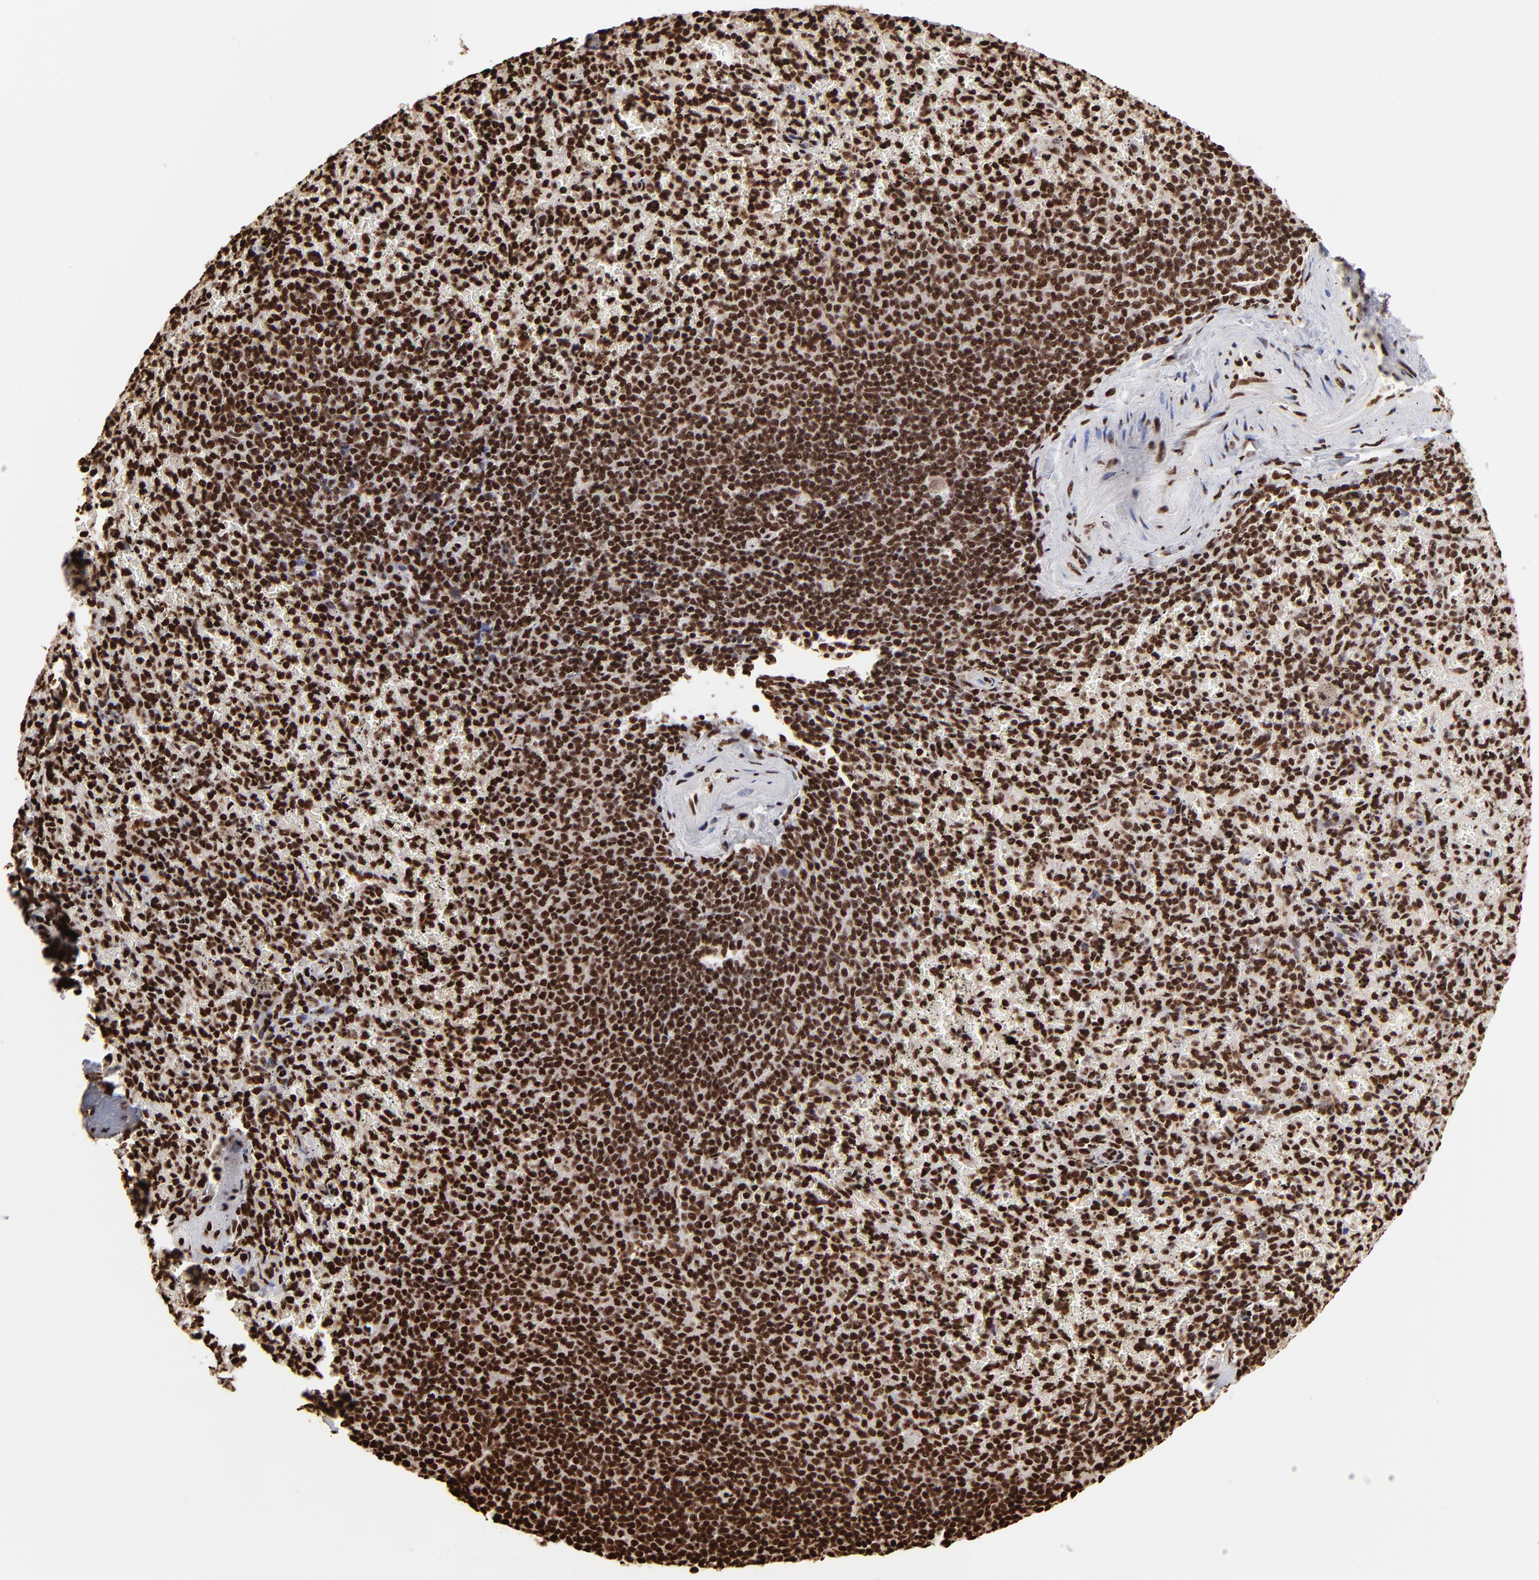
{"staining": {"intensity": "strong", "quantity": ">75%", "location": "nuclear"}, "tissue": "spleen", "cell_type": "Cells in red pulp", "image_type": "normal", "snomed": [{"axis": "morphology", "description": "Normal tissue, NOS"}, {"axis": "topography", "description": "Spleen"}], "caption": "Cells in red pulp reveal strong nuclear expression in approximately >75% of cells in normal spleen. (brown staining indicates protein expression, while blue staining denotes nuclei).", "gene": "ZNF544", "patient": {"sex": "female", "age": 43}}